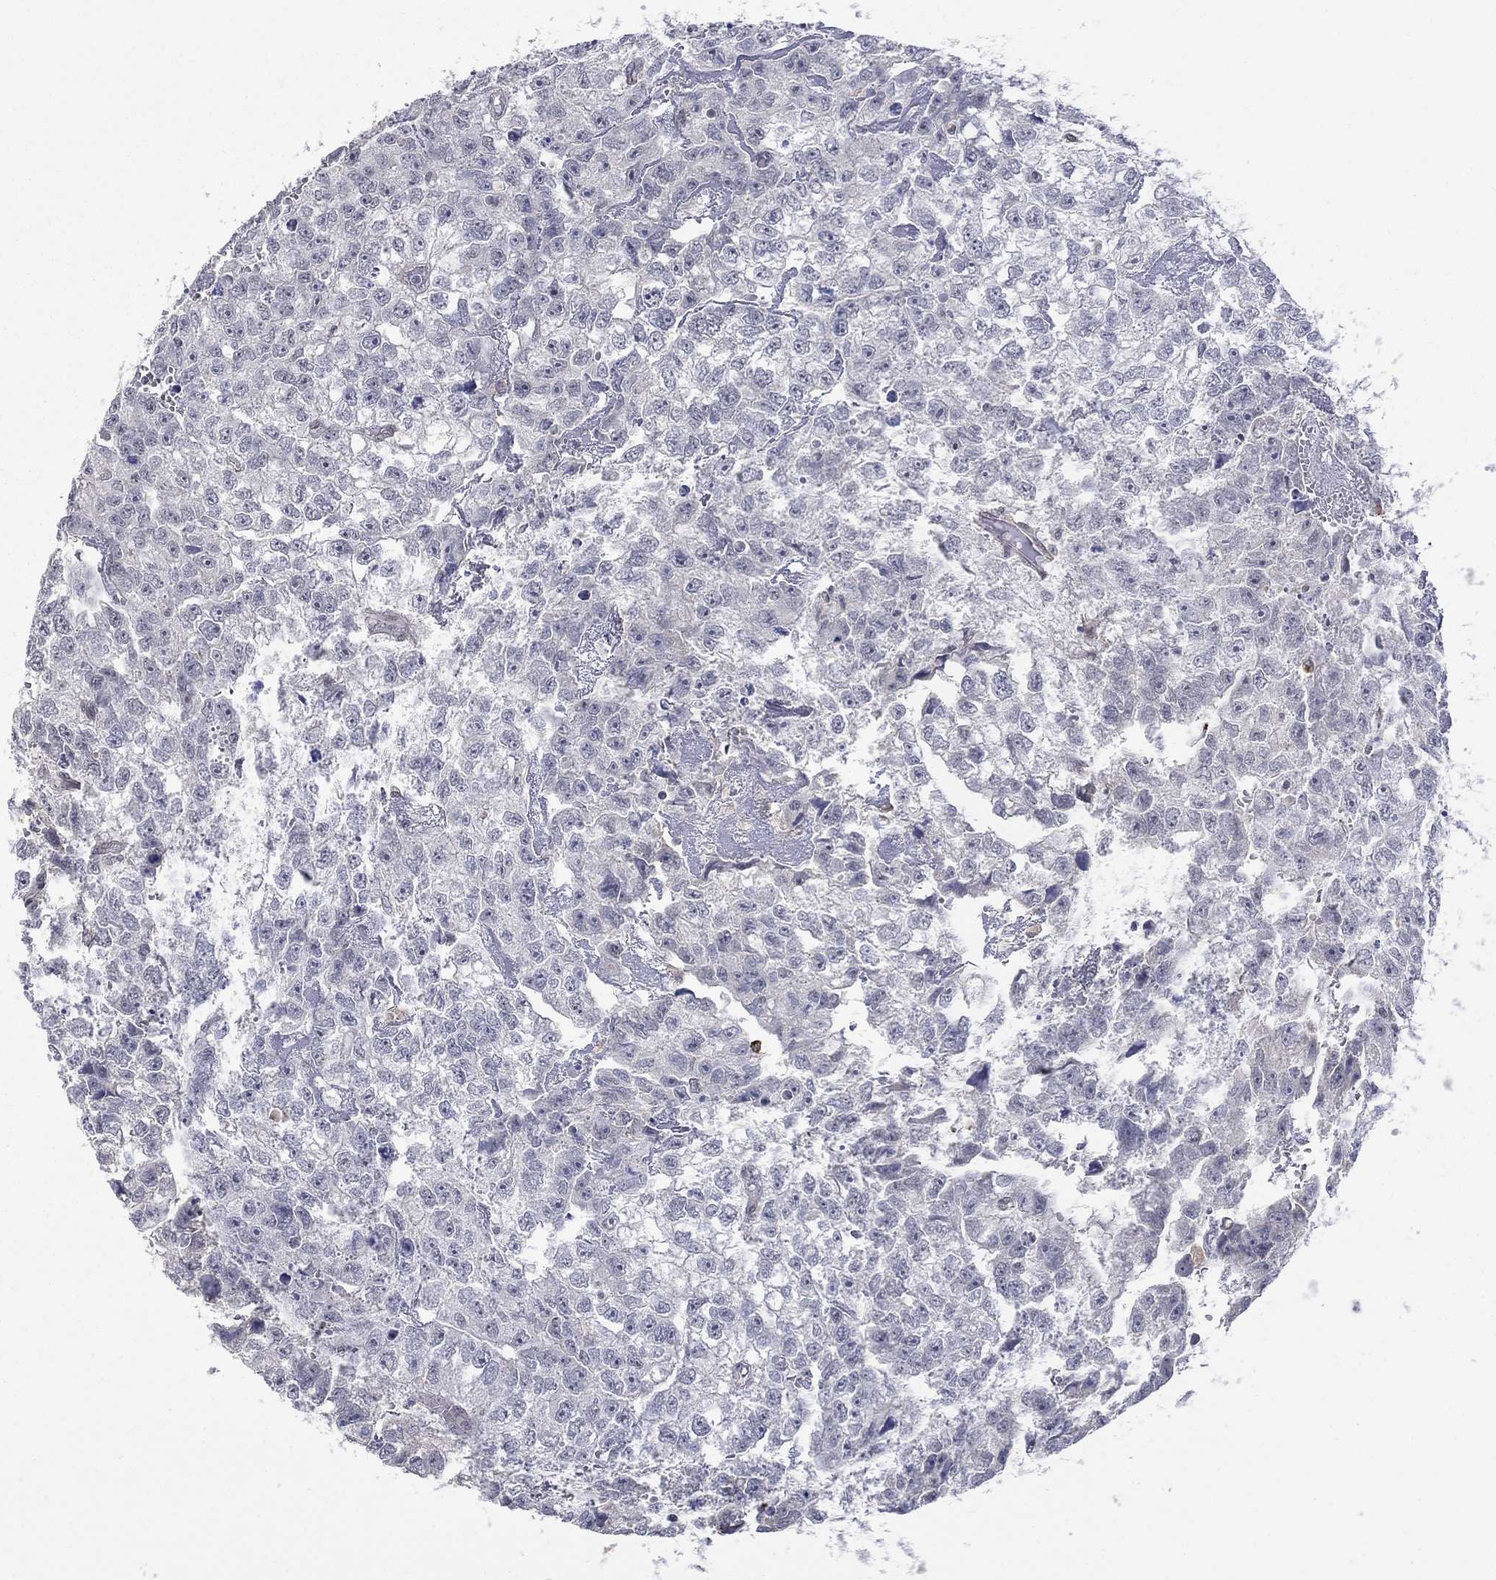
{"staining": {"intensity": "negative", "quantity": "none", "location": "none"}, "tissue": "testis cancer", "cell_type": "Tumor cells", "image_type": "cancer", "snomed": [{"axis": "morphology", "description": "Carcinoma, Embryonal, NOS"}, {"axis": "morphology", "description": "Teratoma, malignant, NOS"}, {"axis": "topography", "description": "Testis"}], "caption": "Immunohistochemistry (IHC) photomicrograph of testis teratoma (malignant) stained for a protein (brown), which displays no staining in tumor cells.", "gene": "GRIA3", "patient": {"sex": "male", "age": 44}}